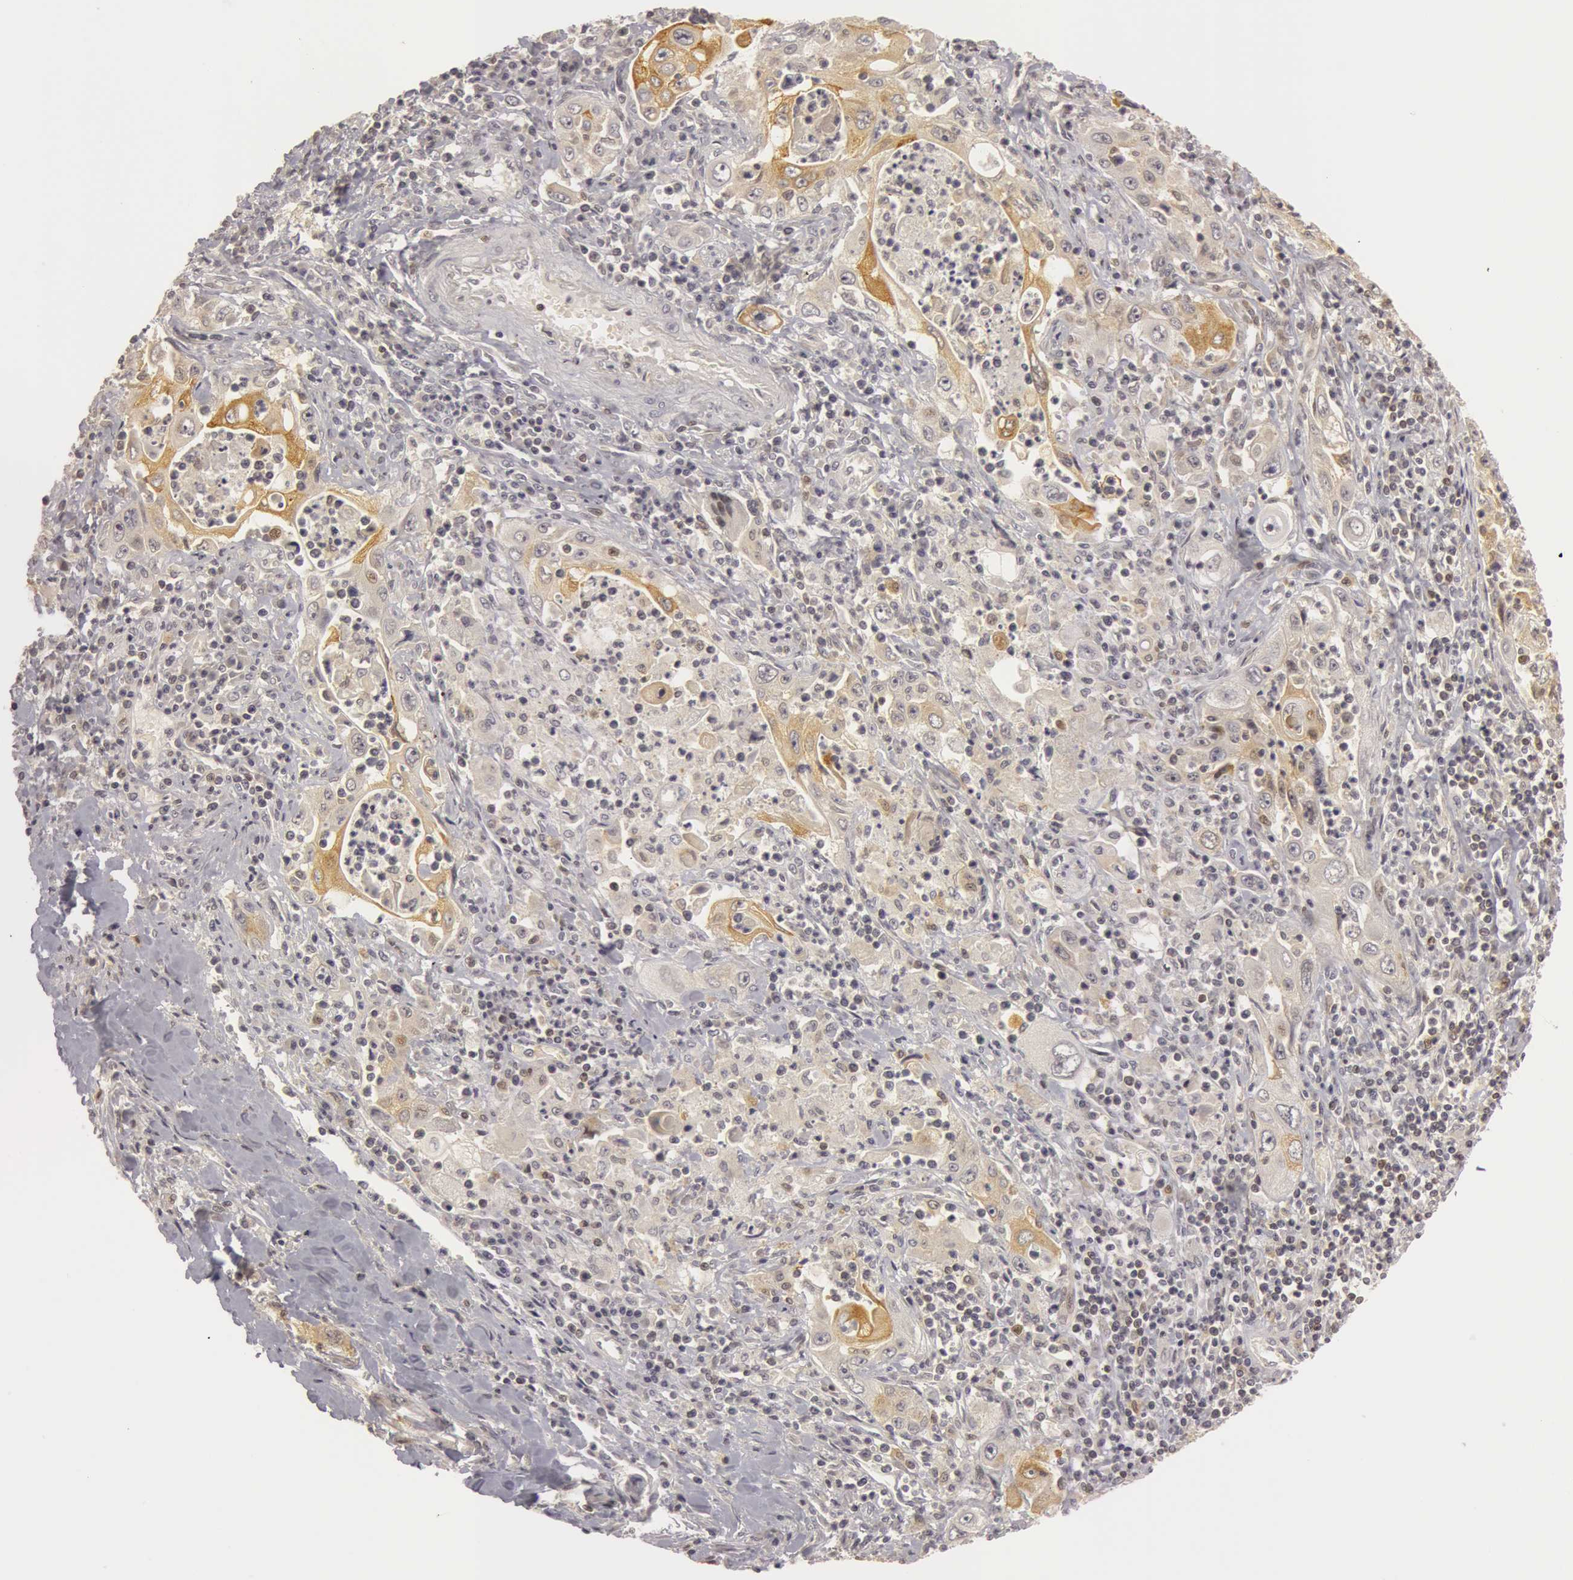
{"staining": {"intensity": "weak", "quantity": "<25%", "location": "cytoplasmic/membranous"}, "tissue": "pancreatic cancer", "cell_type": "Tumor cells", "image_type": "cancer", "snomed": [{"axis": "morphology", "description": "Adenocarcinoma, NOS"}, {"axis": "topography", "description": "Pancreas"}], "caption": "Protein analysis of adenocarcinoma (pancreatic) shows no significant expression in tumor cells.", "gene": "OASL", "patient": {"sex": "male", "age": 70}}